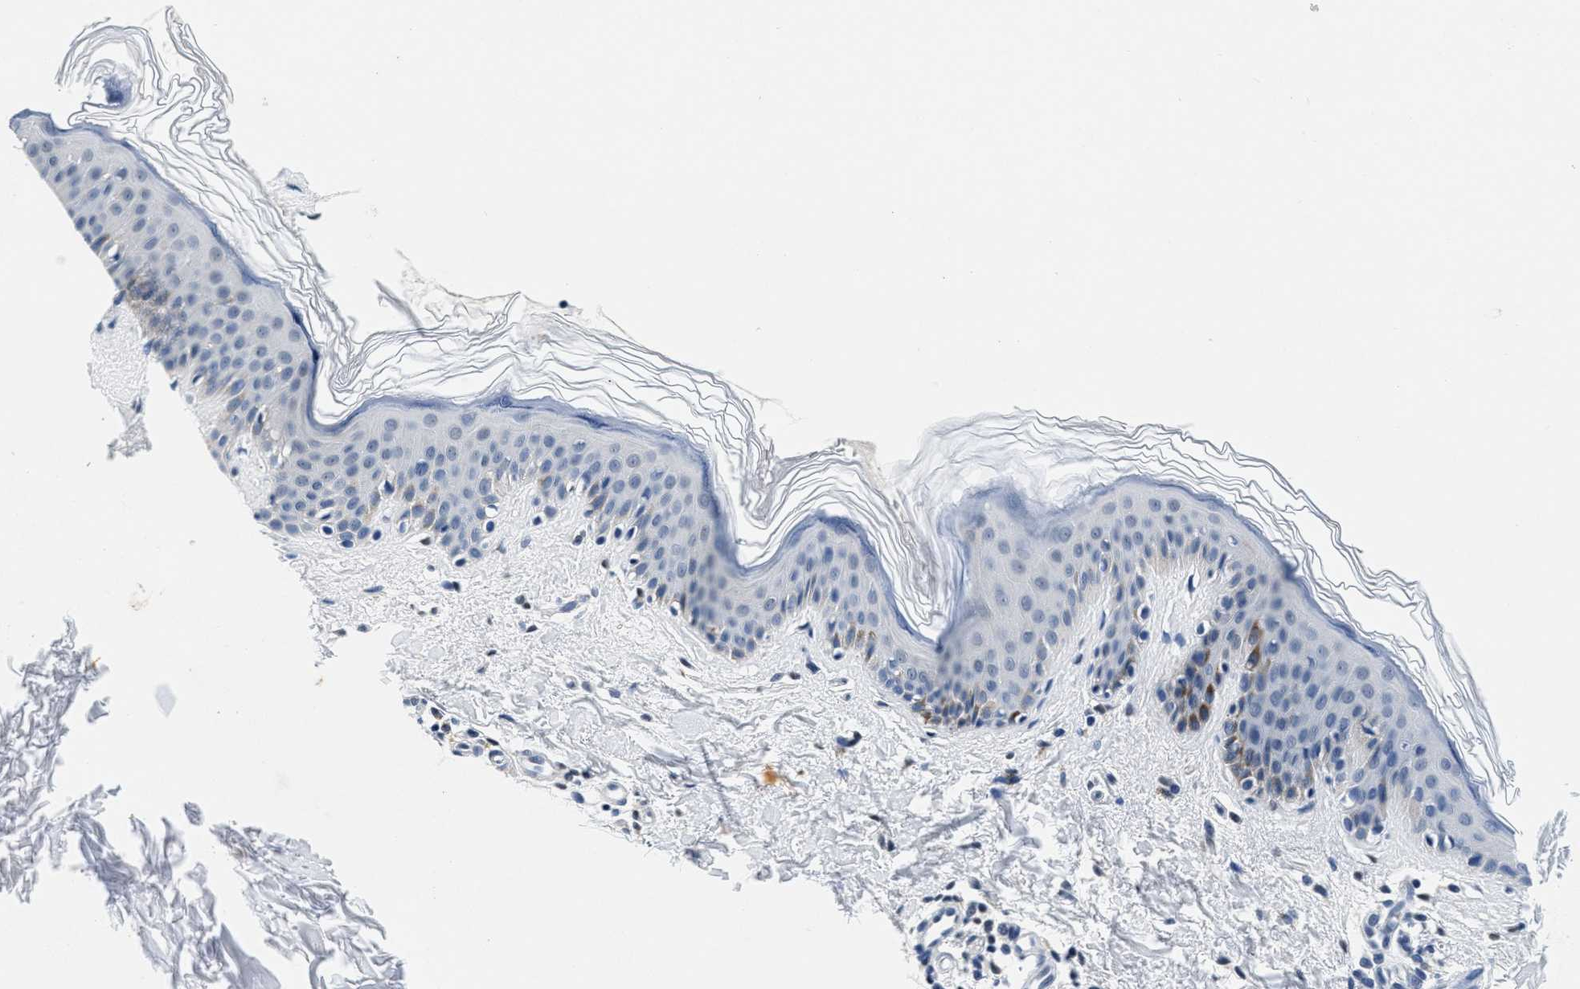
{"staining": {"intensity": "negative", "quantity": "none", "location": "none"}, "tissue": "skin", "cell_type": "Fibroblasts", "image_type": "normal", "snomed": [{"axis": "morphology", "description": "Normal tissue, NOS"}, {"axis": "topography", "description": "Skin"}], "caption": "The photomicrograph displays no staining of fibroblasts in unremarkable skin.", "gene": "HS3ST2", "patient": {"sex": "male", "age": 40}}